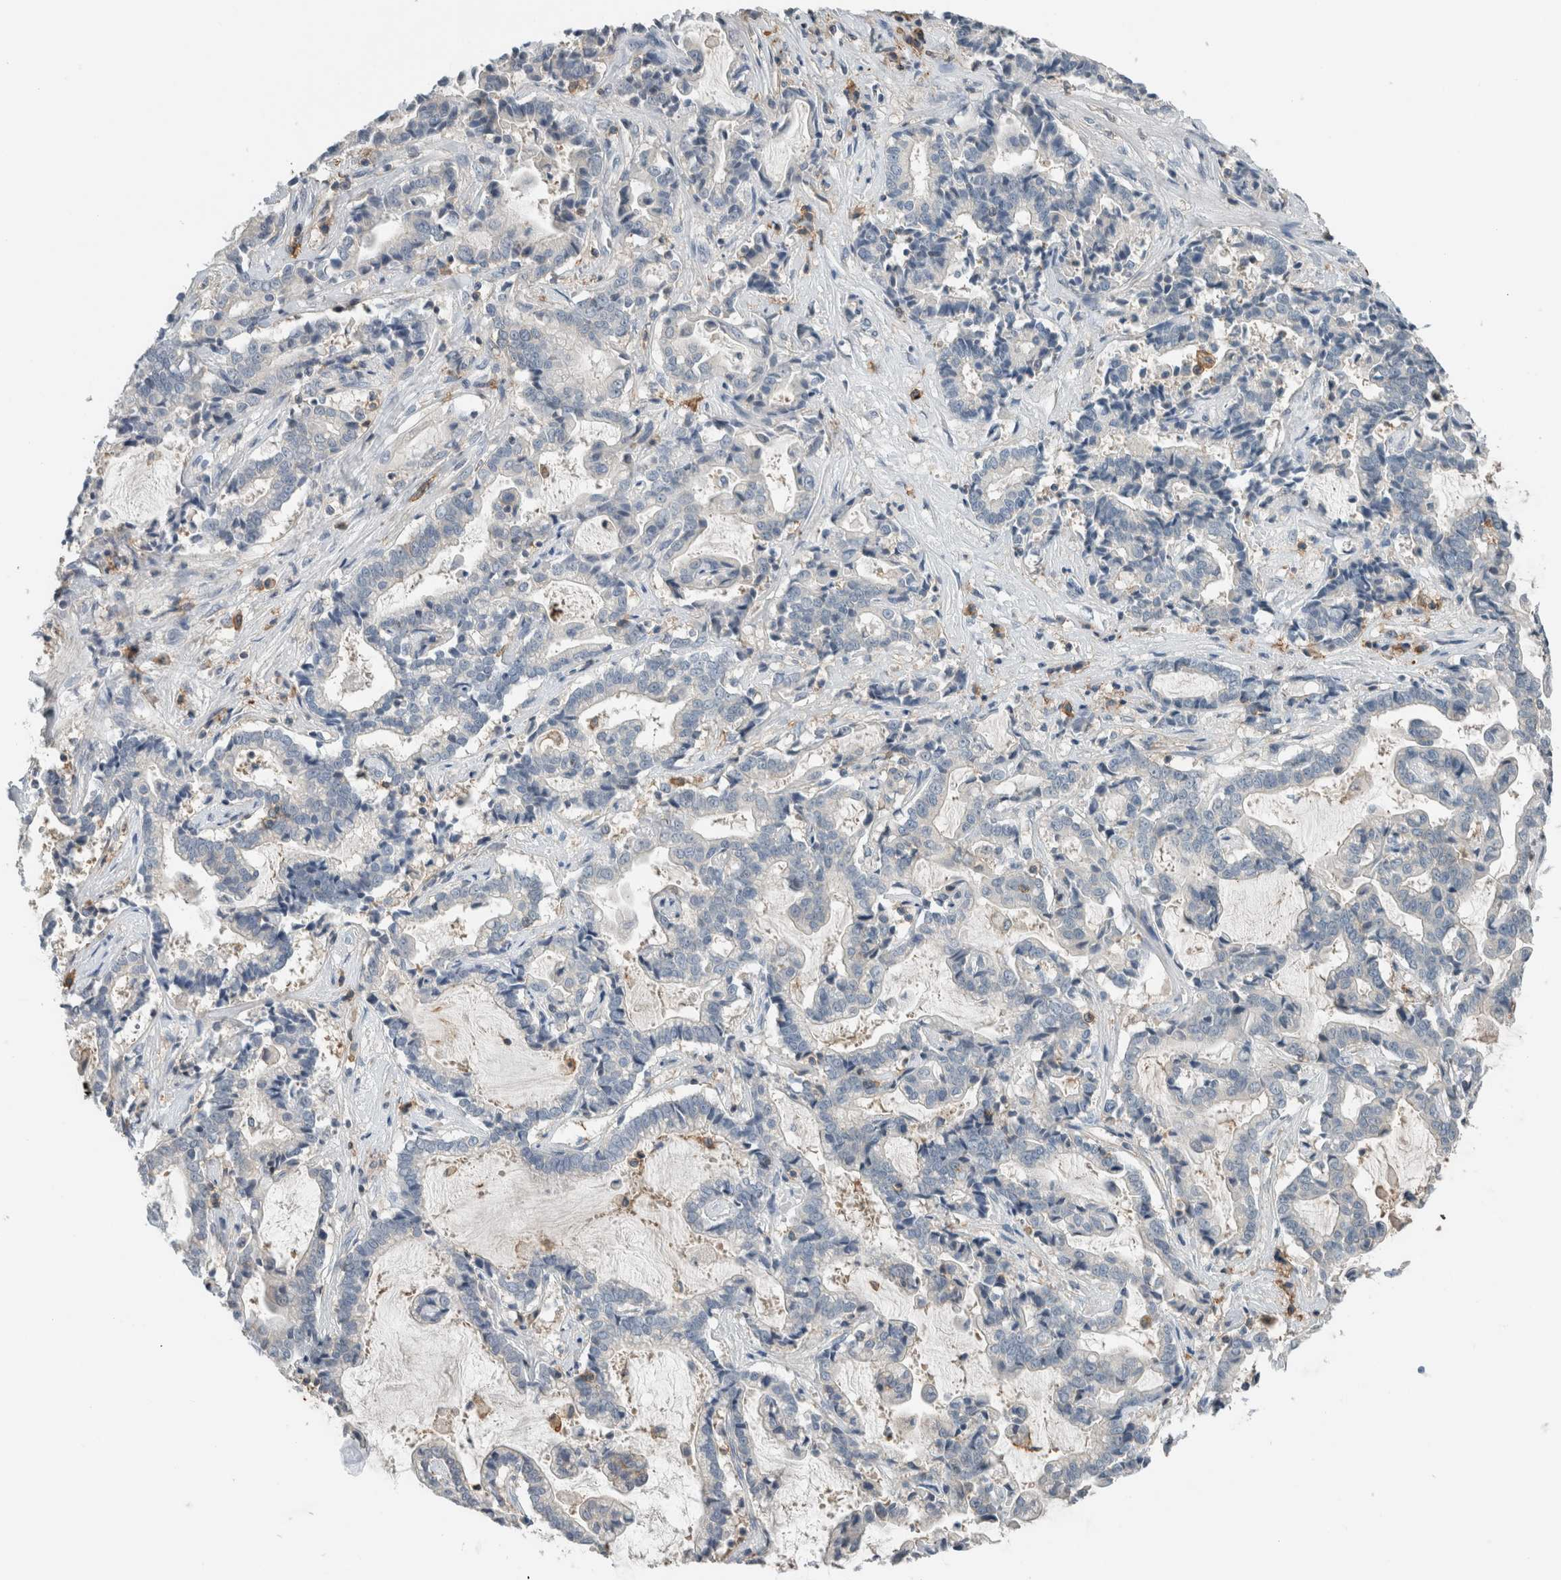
{"staining": {"intensity": "negative", "quantity": "none", "location": "none"}, "tissue": "liver cancer", "cell_type": "Tumor cells", "image_type": "cancer", "snomed": [{"axis": "morphology", "description": "Cholangiocarcinoma"}, {"axis": "topography", "description": "Liver"}], "caption": "There is no significant expression in tumor cells of liver cancer.", "gene": "ERCC6L2", "patient": {"sex": "male", "age": 57}}